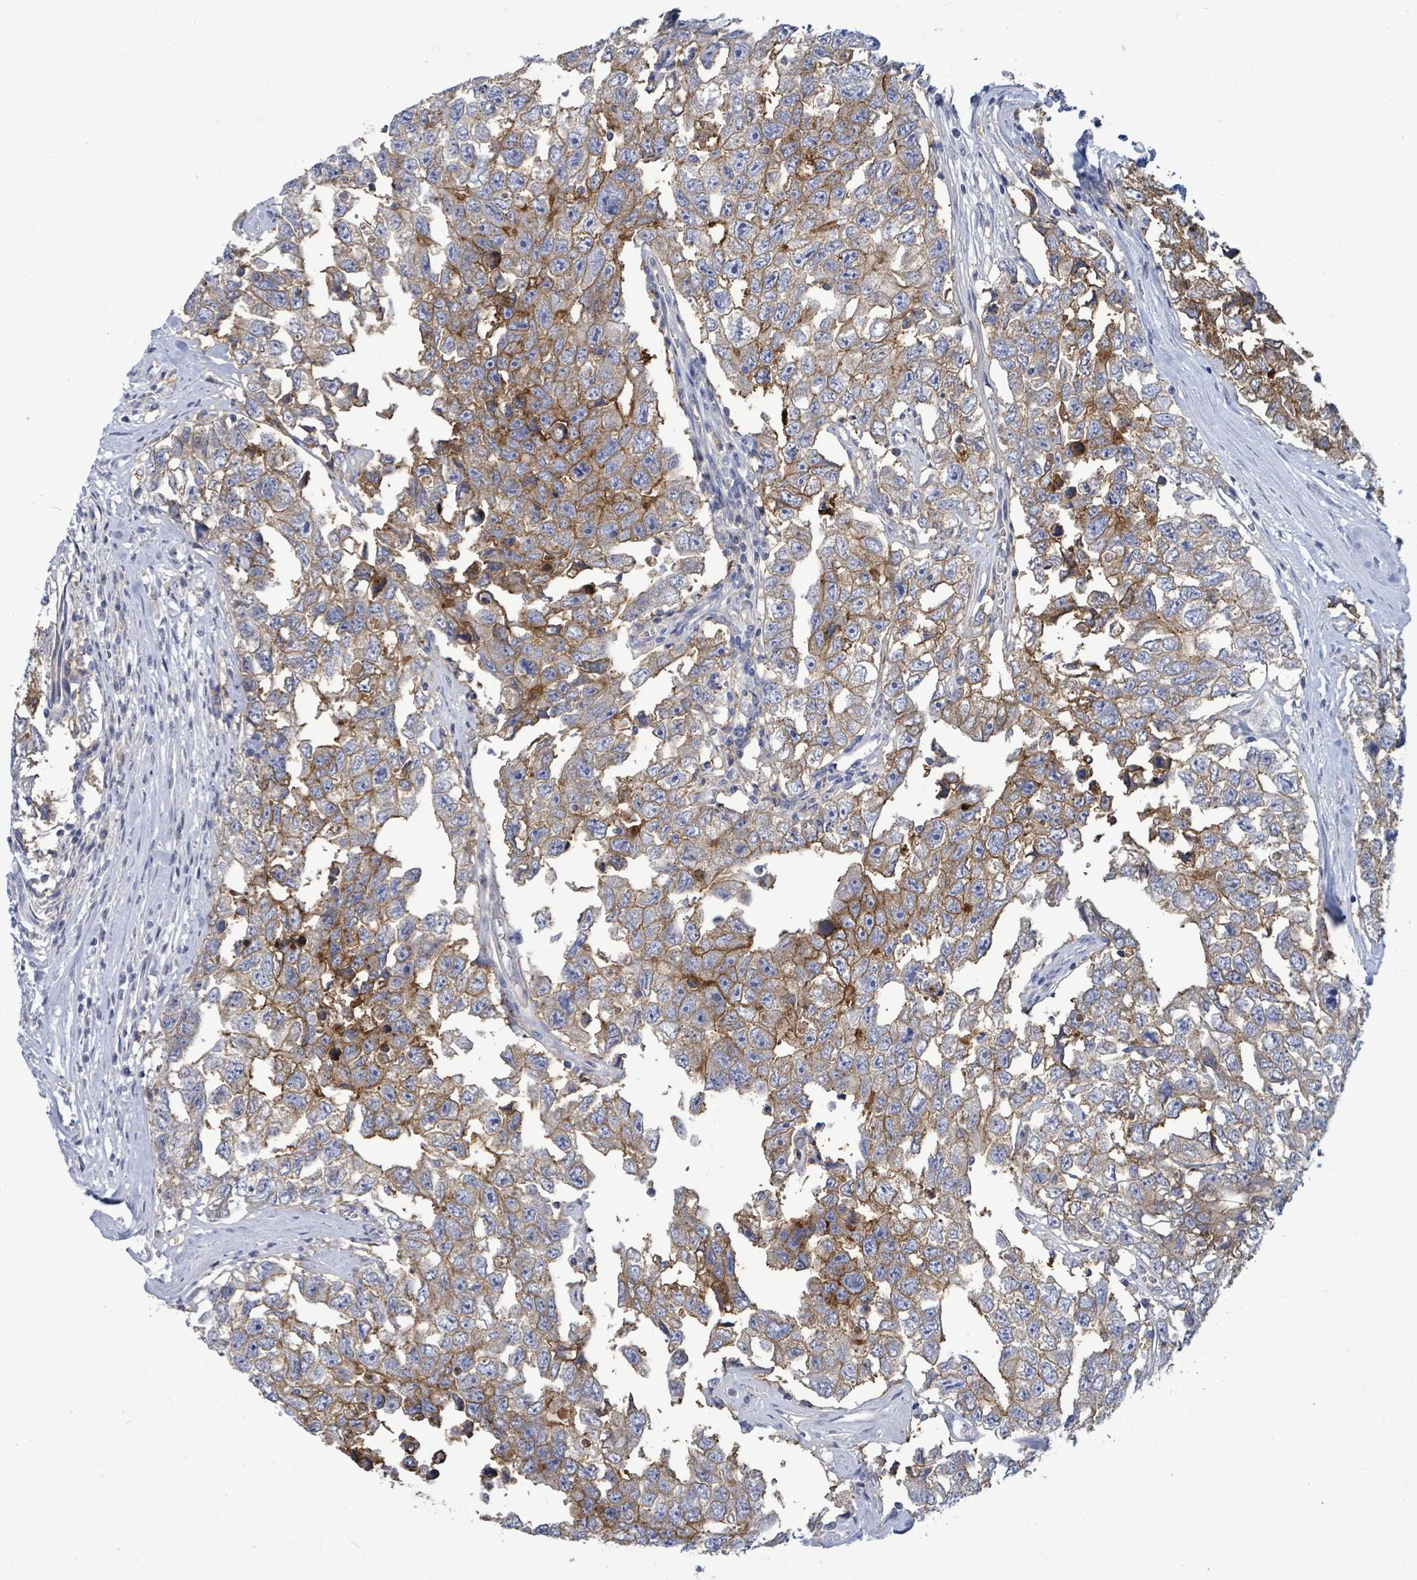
{"staining": {"intensity": "moderate", "quantity": ">75%", "location": "cytoplasmic/membranous"}, "tissue": "testis cancer", "cell_type": "Tumor cells", "image_type": "cancer", "snomed": [{"axis": "morphology", "description": "Carcinoma, Embryonal, NOS"}, {"axis": "topography", "description": "Testis"}], "caption": "Brown immunohistochemical staining in embryonal carcinoma (testis) displays moderate cytoplasmic/membranous positivity in about >75% of tumor cells.", "gene": "BSG", "patient": {"sex": "male", "age": 22}}